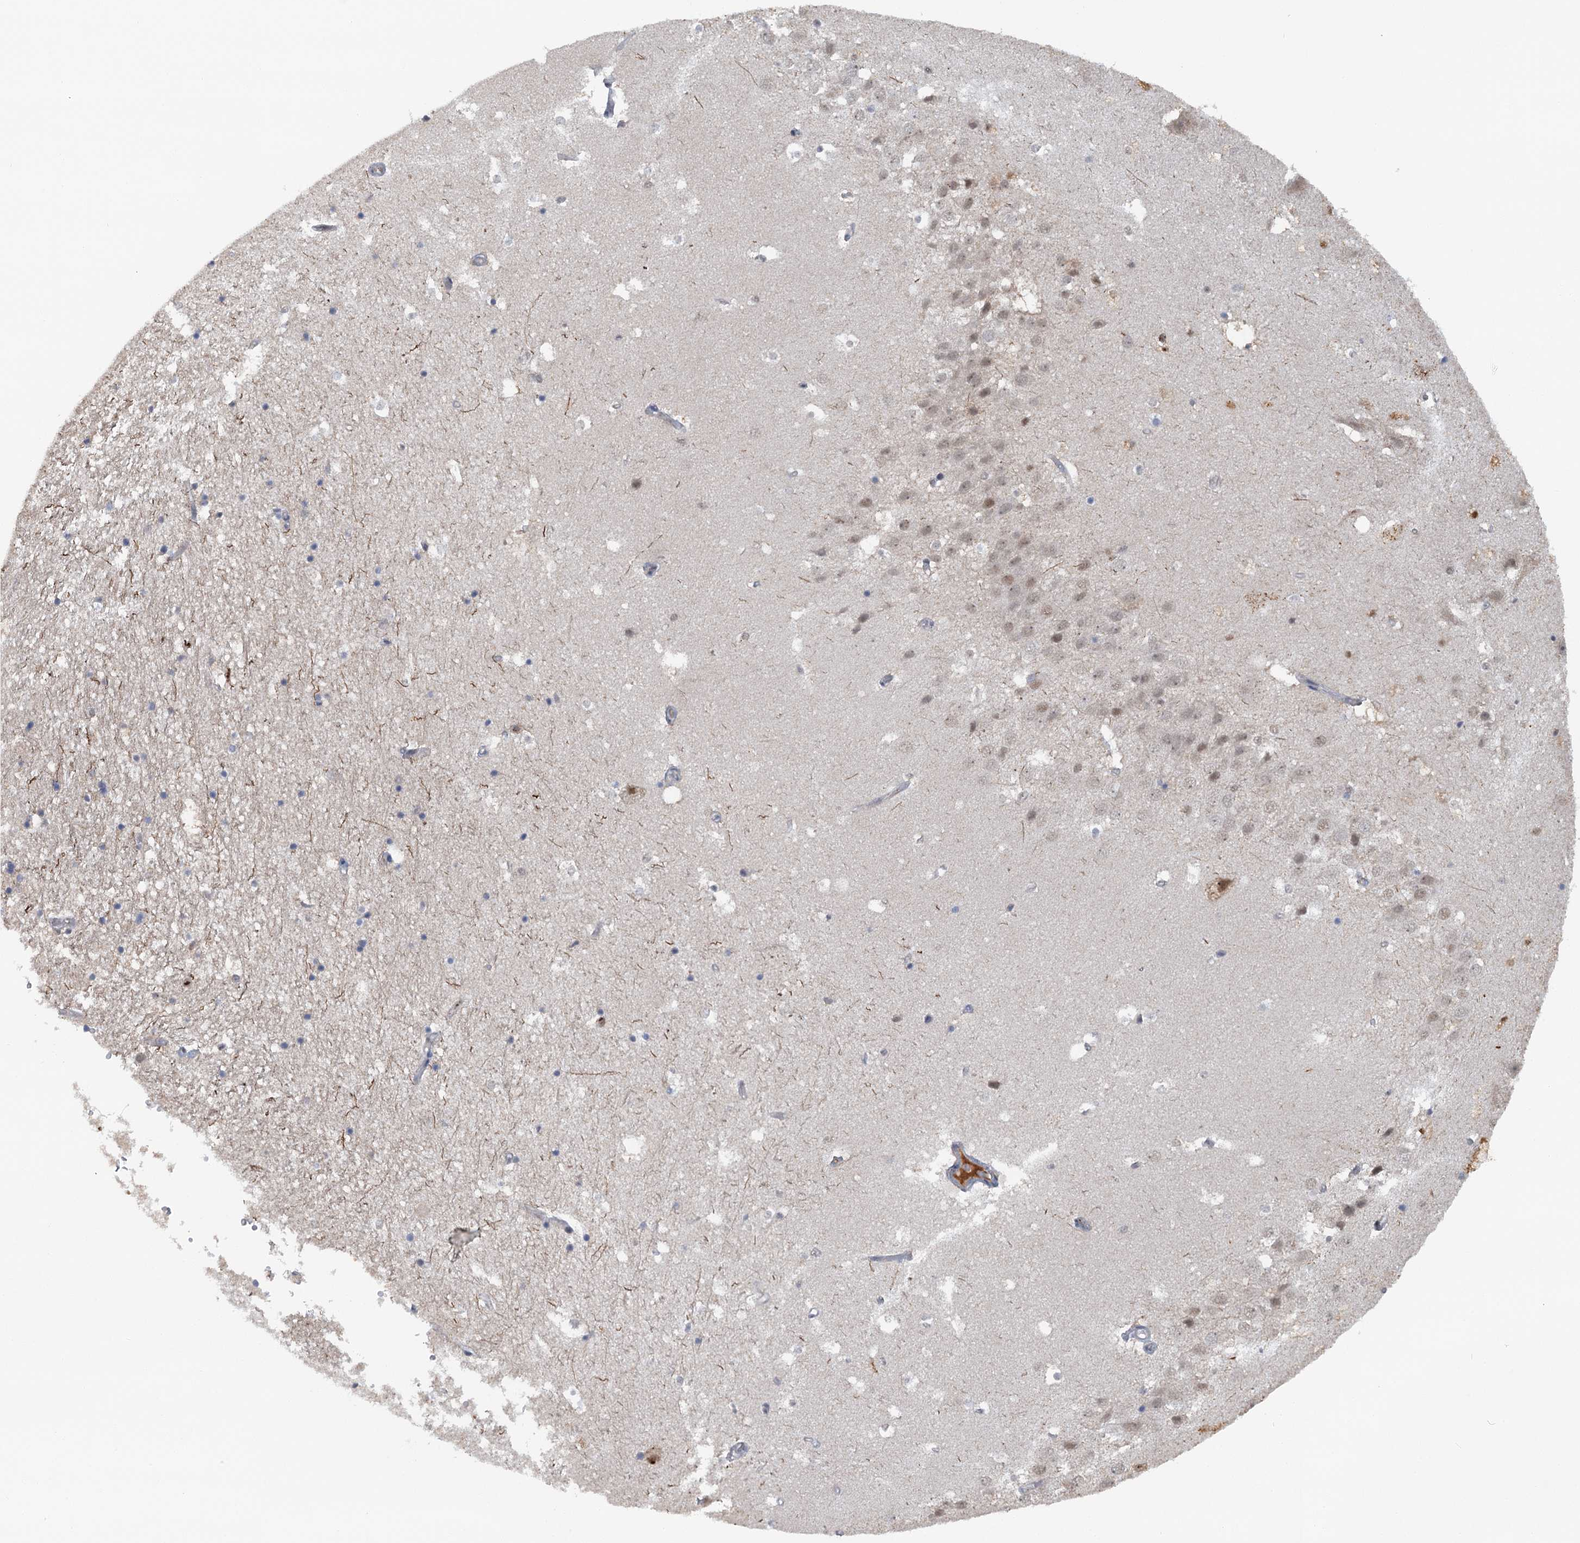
{"staining": {"intensity": "negative", "quantity": "none", "location": "none"}, "tissue": "hippocampus", "cell_type": "Glial cells", "image_type": "normal", "snomed": [{"axis": "morphology", "description": "Normal tissue, NOS"}, {"axis": "topography", "description": "Hippocampus"}], "caption": "Immunohistochemistry (IHC) of benign hippocampus demonstrates no staining in glial cells.", "gene": "GPATCH11", "patient": {"sex": "female", "age": 52}}